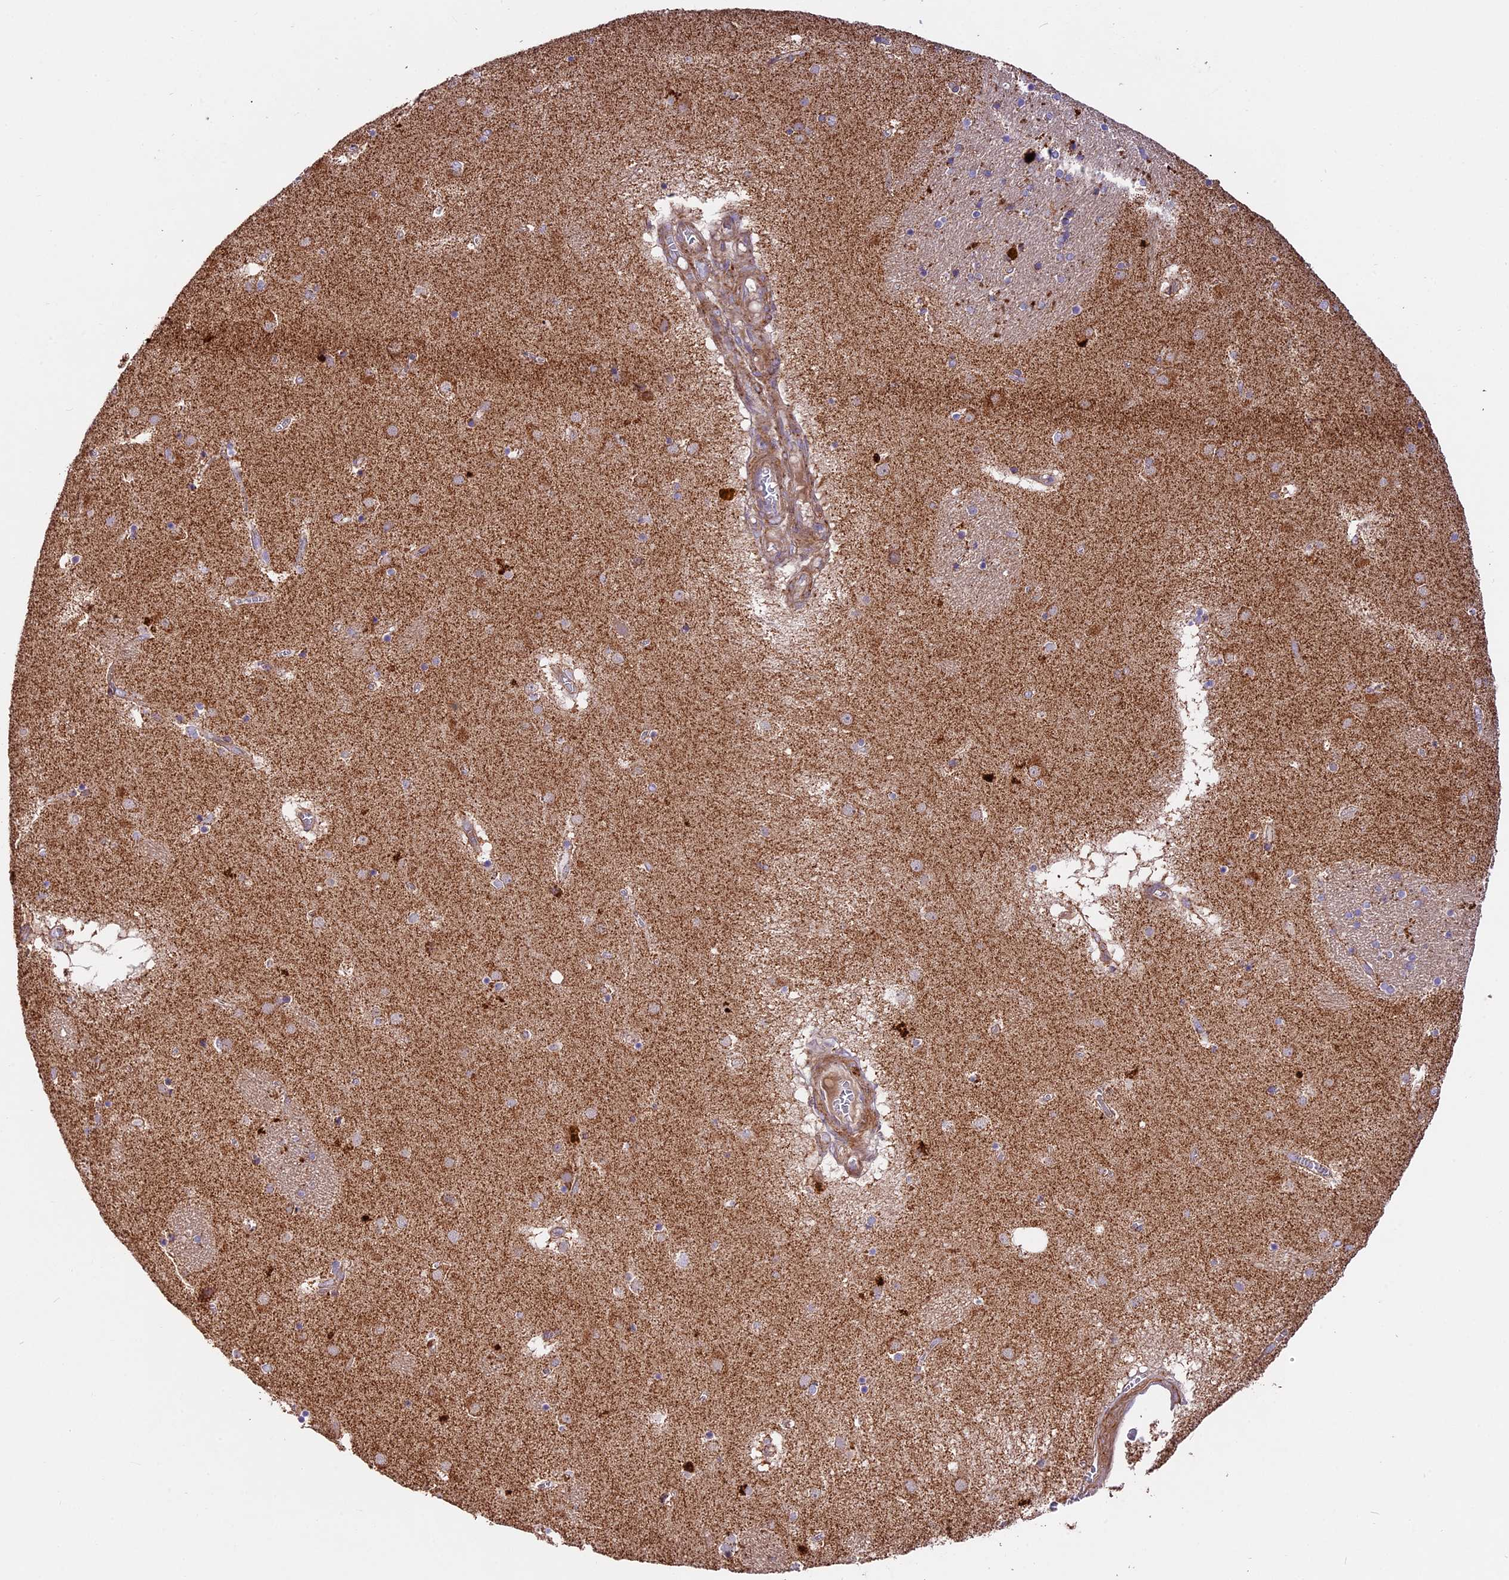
{"staining": {"intensity": "strong", "quantity": "<25%", "location": "cytoplasmic/membranous"}, "tissue": "caudate", "cell_type": "Glial cells", "image_type": "normal", "snomed": [{"axis": "morphology", "description": "Normal tissue, NOS"}, {"axis": "topography", "description": "Lateral ventricle wall"}], "caption": "Immunohistochemistry (IHC) photomicrograph of benign caudate stained for a protein (brown), which exhibits medium levels of strong cytoplasmic/membranous positivity in about <25% of glial cells.", "gene": "NDUFA8", "patient": {"sex": "male", "age": 70}}